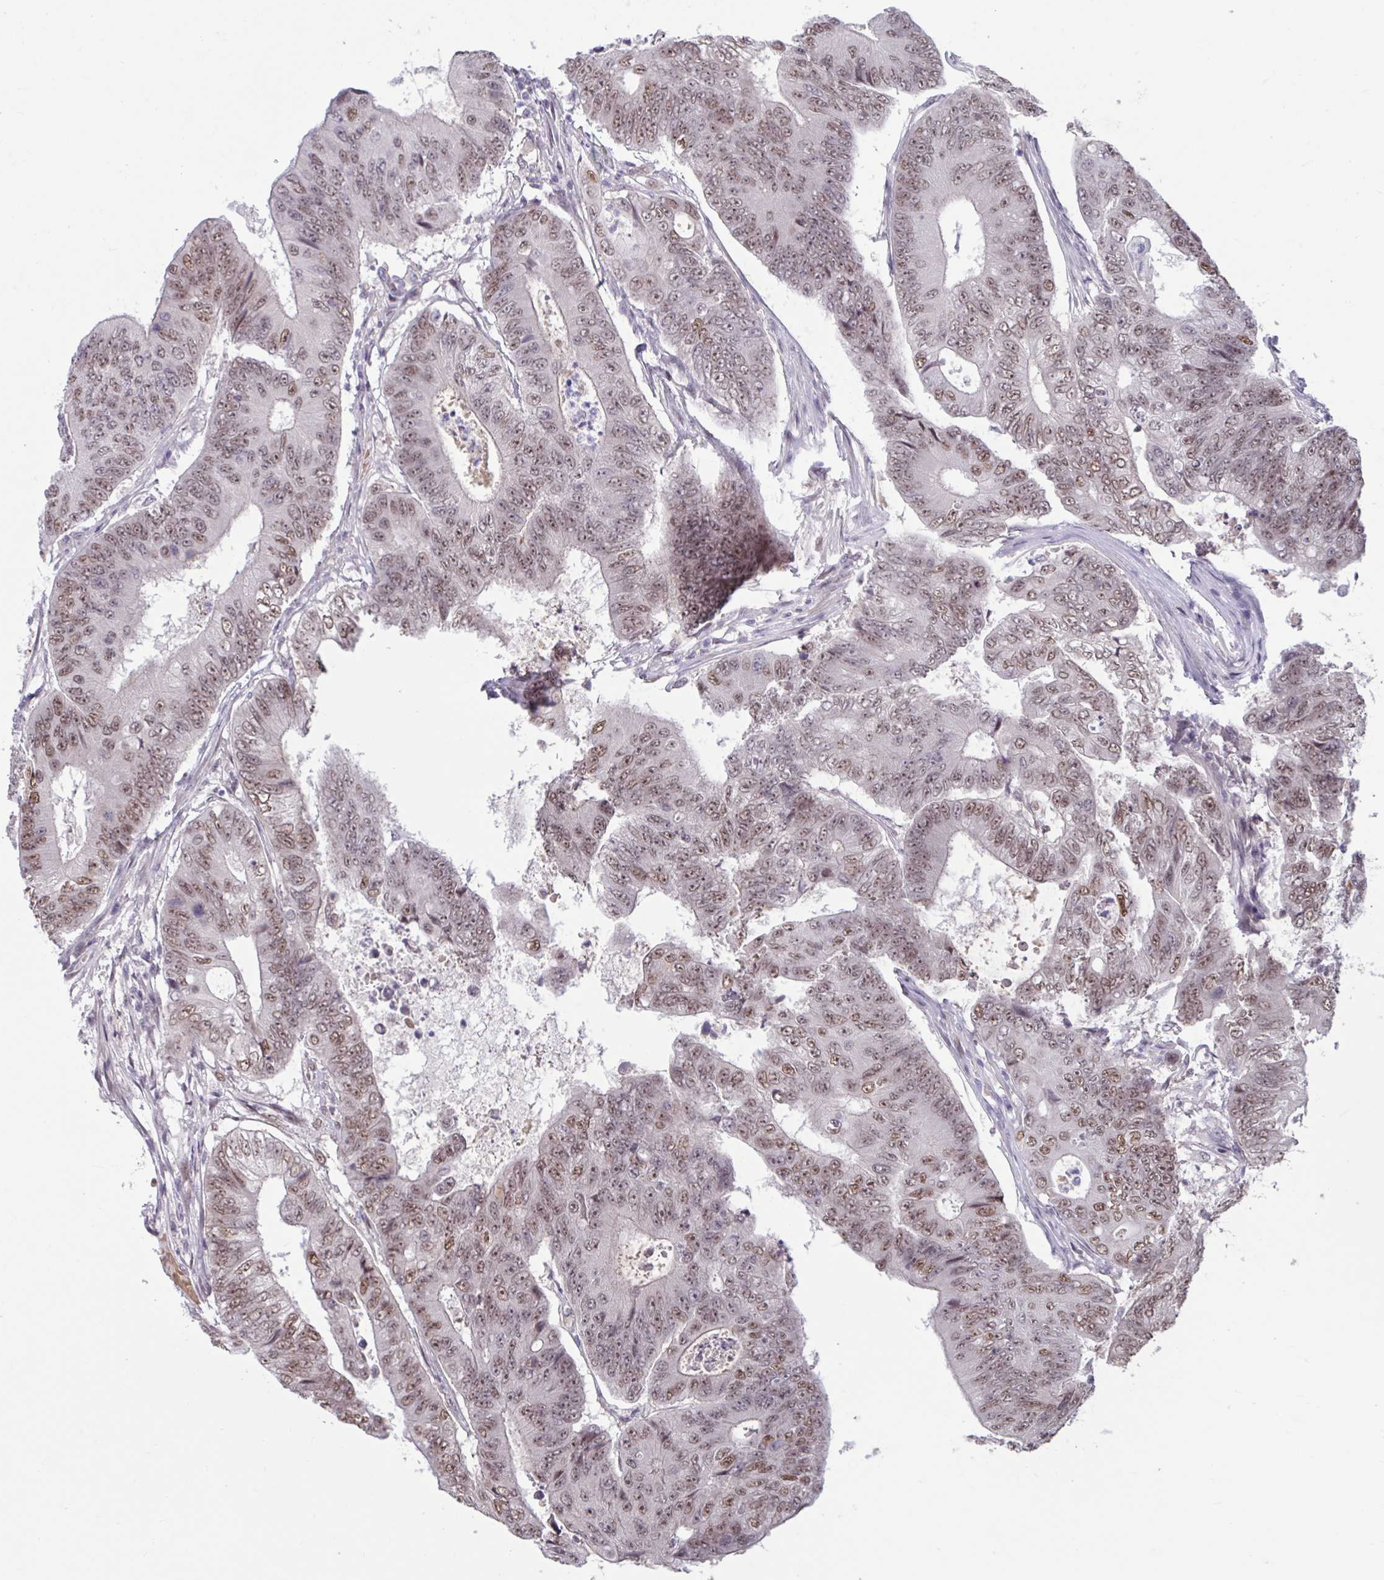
{"staining": {"intensity": "moderate", "quantity": ">75%", "location": "nuclear"}, "tissue": "colorectal cancer", "cell_type": "Tumor cells", "image_type": "cancer", "snomed": [{"axis": "morphology", "description": "Adenocarcinoma, NOS"}, {"axis": "topography", "description": "Colon"}], "caption": "Colorectal cancer stained with a protein marker exhibits moderate staining in tumor cells.", "gene": "ZNF414", "patient": {"sex": "female", "age": 48}}